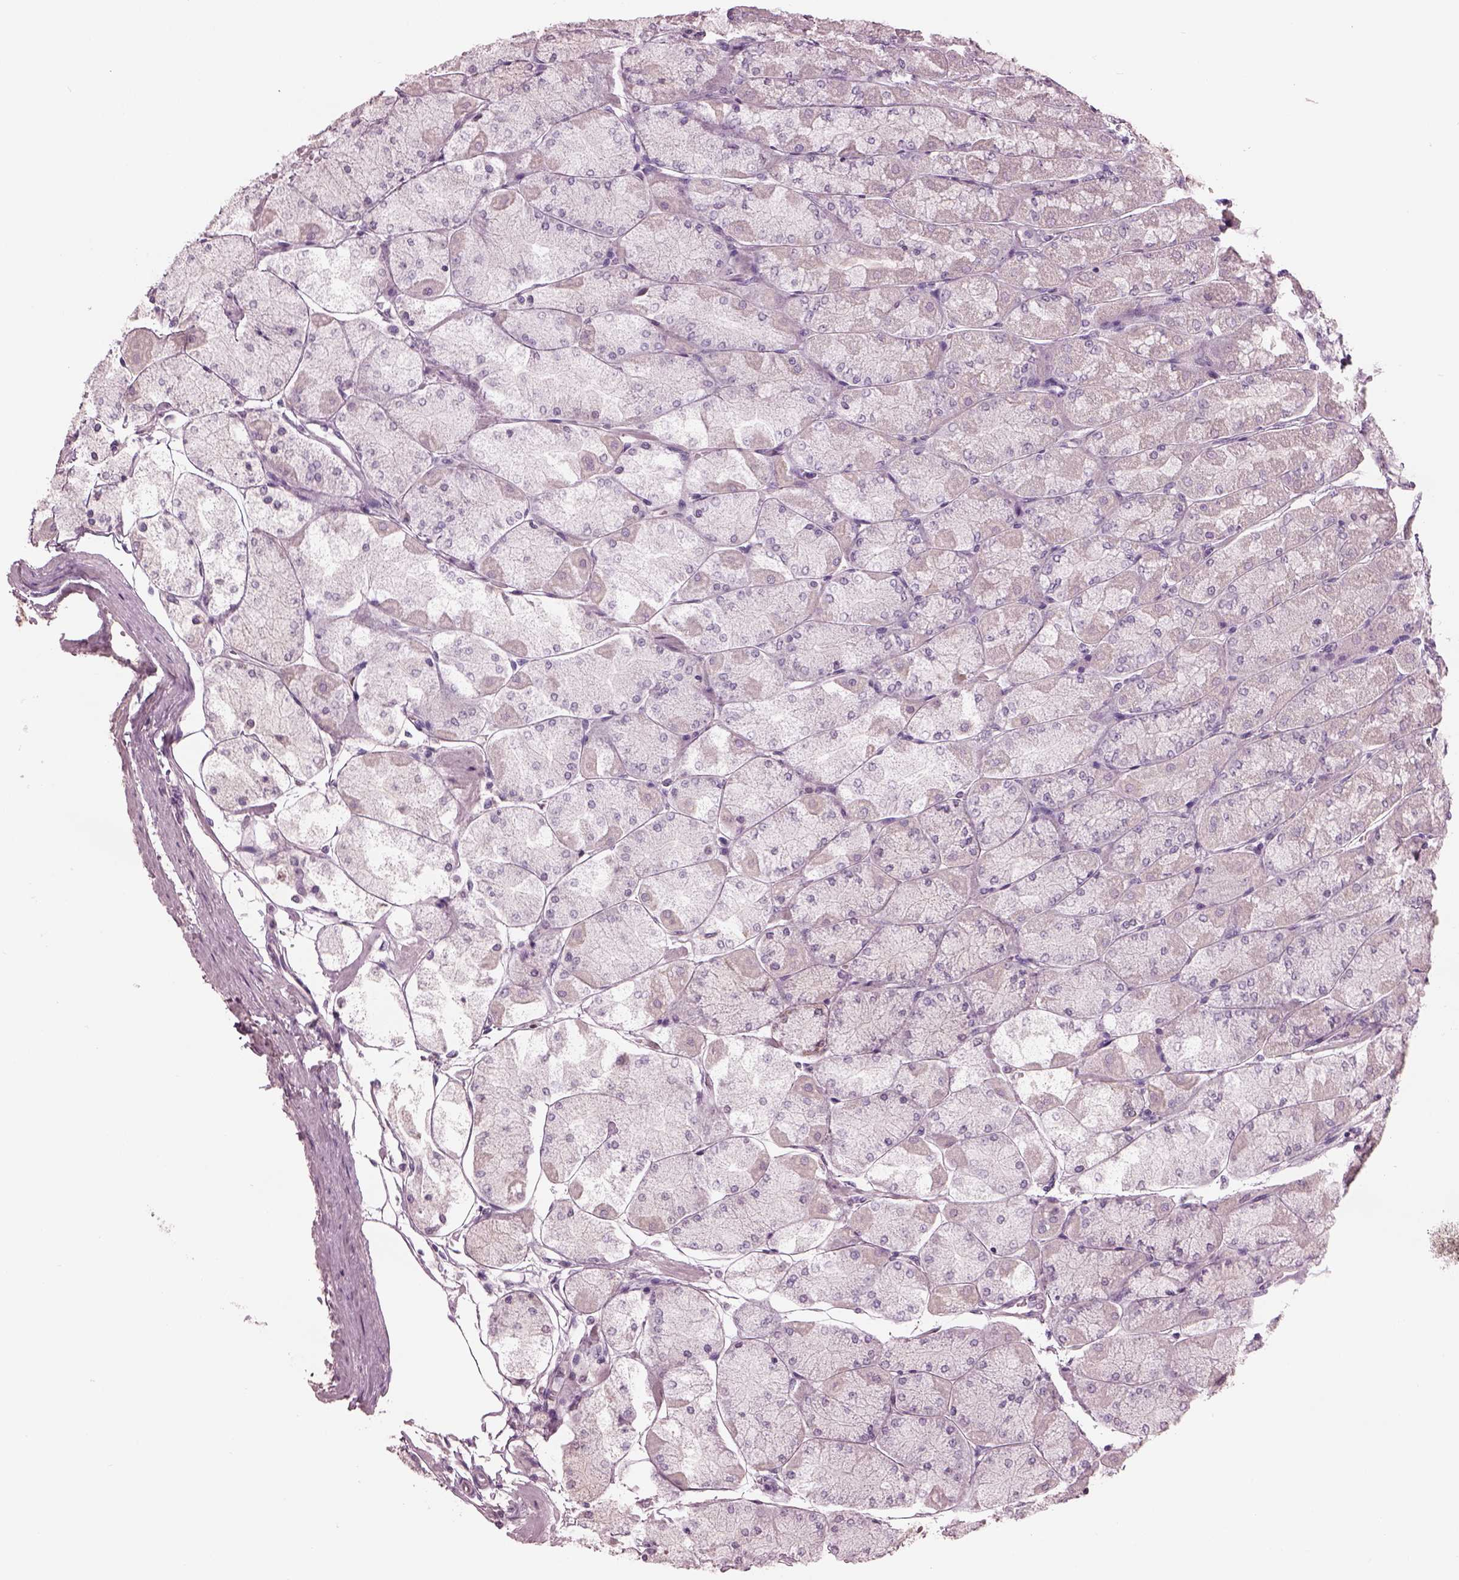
{"staining": {"intensity": "negative", "quantity": "none", "location": "none"}, "tissue": "stomach", "cell_type": "Glandular cells", "image_type": "normal", "snomed": [{"axis": "morphology", "description": "Normal tissue, NOS"}, {"axis": "topography", "description": "Stomach, upper"}], "caption": "A micrograph of human stomach is negative for staining in glandular cells. (DAB immunohistochemistry visualized using brightfield microscopy, high magnification).", "gene": "PACRG", "patient": {"sex": "male", "age": 60}}